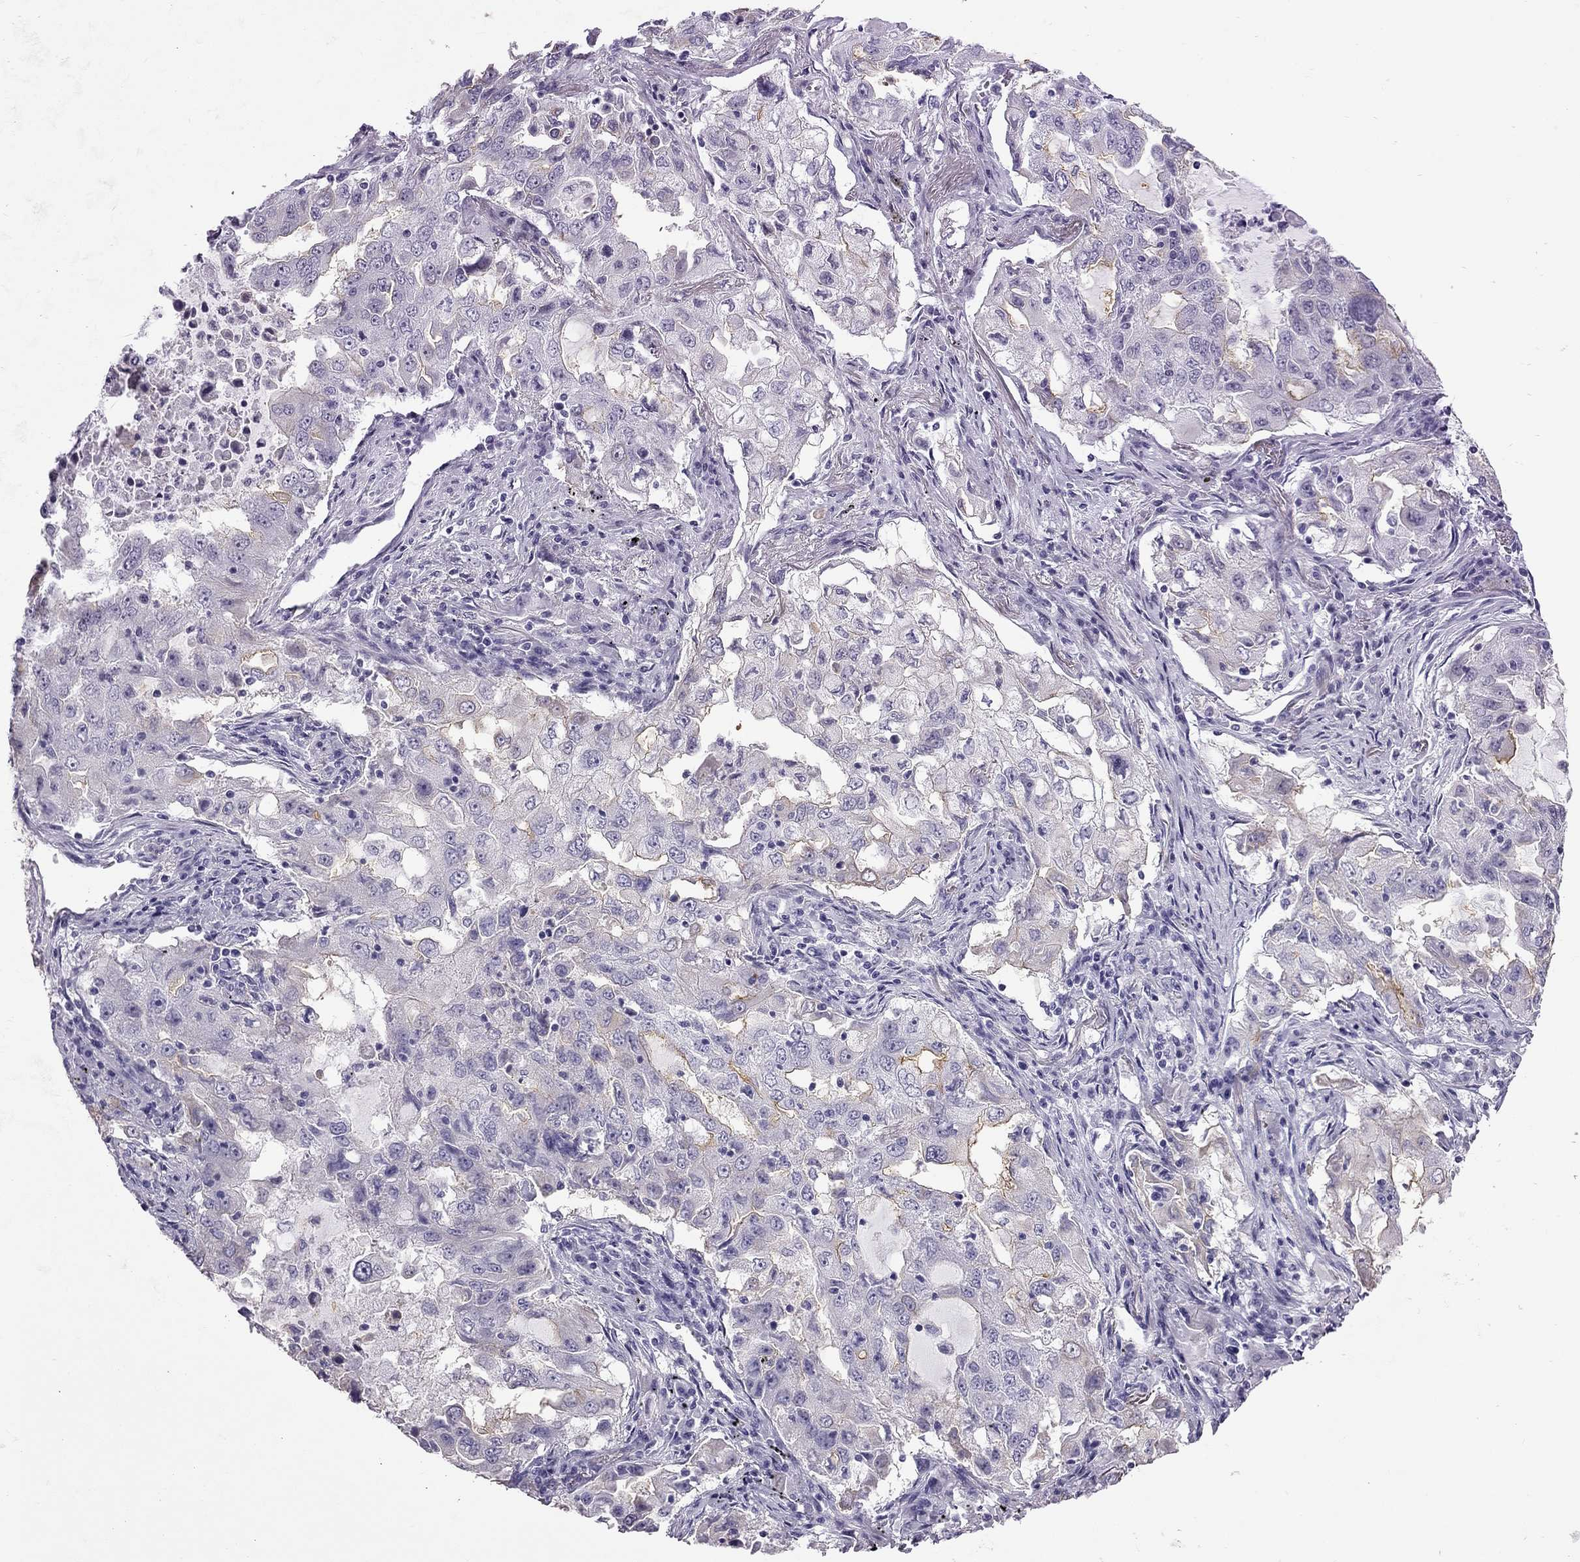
{"staining": {"intensity": "weak", "quantity": "<25%", "location": "cytoplasmic/membranous"}, "tissue": "lung cancer", "cell_type": "Tumor cells", "image_type": "cancer", "snomed": [{"axis": "morphology", "description": "Adenocarcinoma, NOS"}, {"axis": "topography", "description": "Lung"}], "caption": "High power microscopy histopathology image of an immunohistochemistry image of adenocarcinoma (lung), revealing no significant positivity in tumor cells.", "gene": "GJA8", "patient": {"sex": "female", "age": 61}}